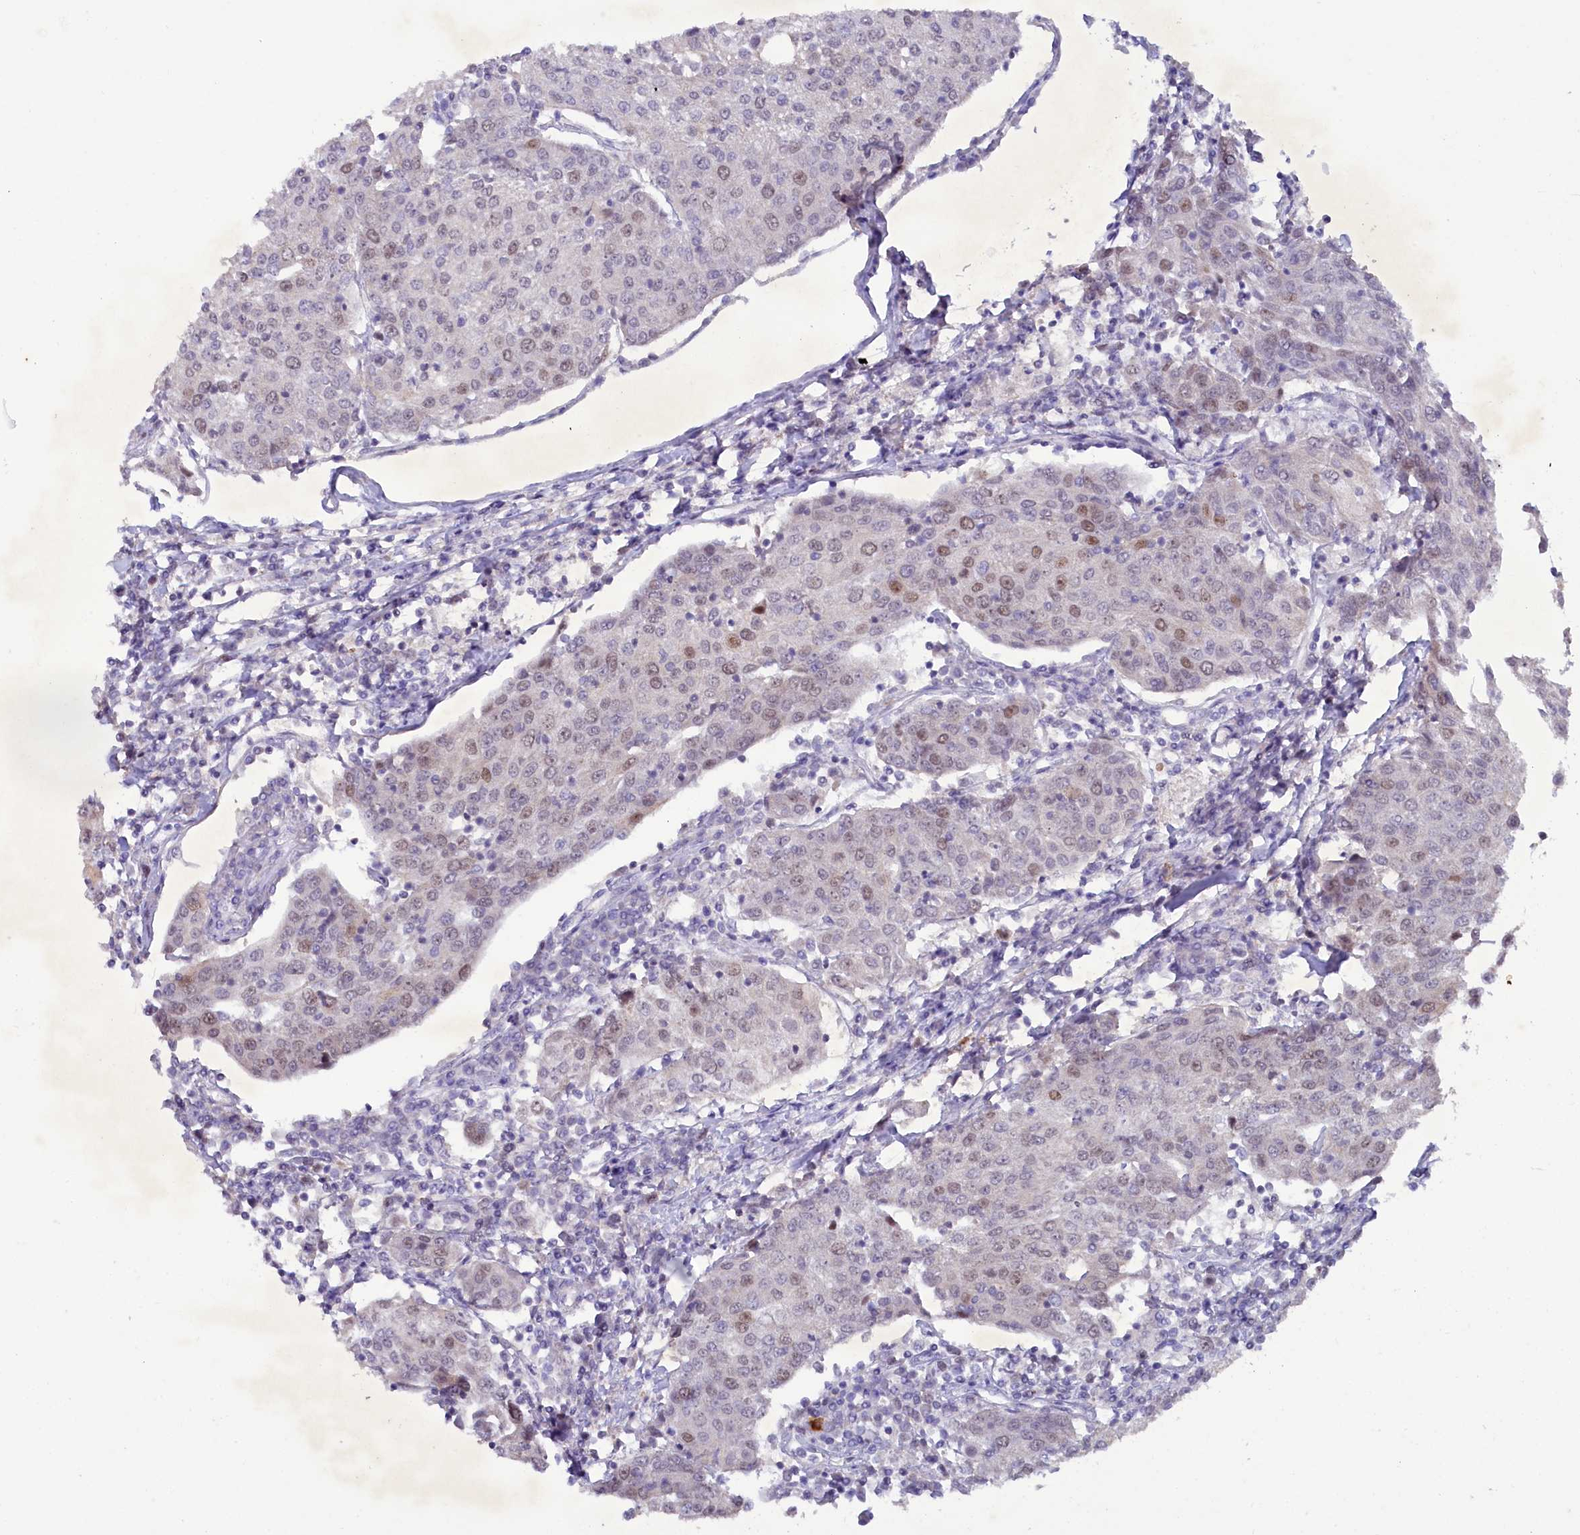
{"staining": {"intensity": "moderate", "quantity": "<25%", "location": "nuclear"}, "tissue": "urothelial cancer", "cell_type": "Tumor cells", "image_type": "cancer", "snomed": [{"axis": "morphology", "description": "Urothelial carcinoma, High grade"}, {"axis": "topography", "description": "Urinary bladder"}], "caption": "Urothelial cancer stained with DAB (3,3'-diaminobenzidine) immunohistochemistry shows low levels of moderate nuclear expression in about <25% of tumor cells.", "gene": "FAM111B", "patient": {"sex": "female", "age": 85}}